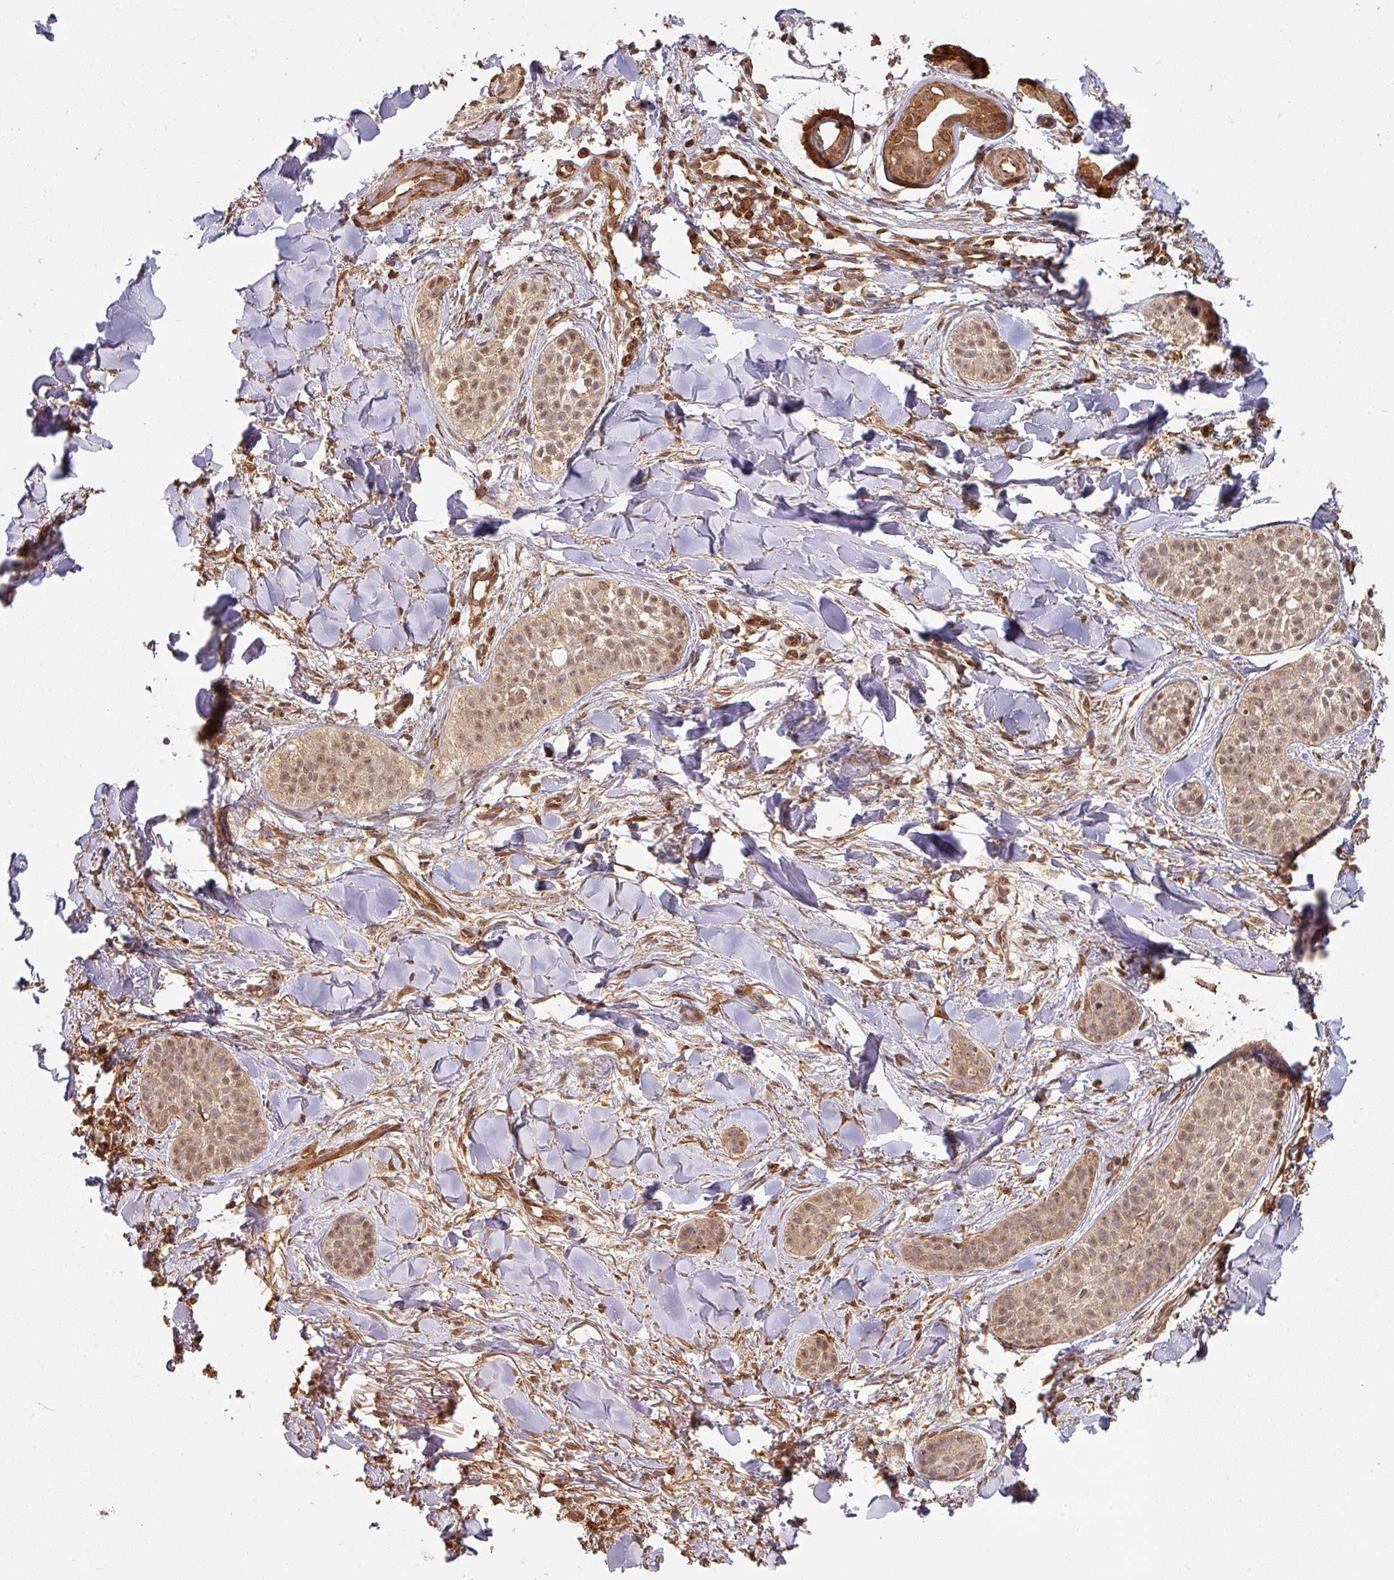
{"staining": {"intensity": "weak", "quantity": ">75%", "location": "cytoplasmic/membranous,nuclear"}, "tissue": "skin cancer", "cell_type": "Tumor cells", "image_type": "cancer", "snomed": [{"axis": "morphology", "description": "Basal cell carcinoma"}, {"axis": "topography", "description": "Skin"}], "caption": "Weak cytoplasmic/membranous and nuclear expression is seen in approximately >75% of tumor cells in skin cancer (basal cell carcinoma).", "gene": "ZNF322", "patient": {"sex": "male", "age": 52}}